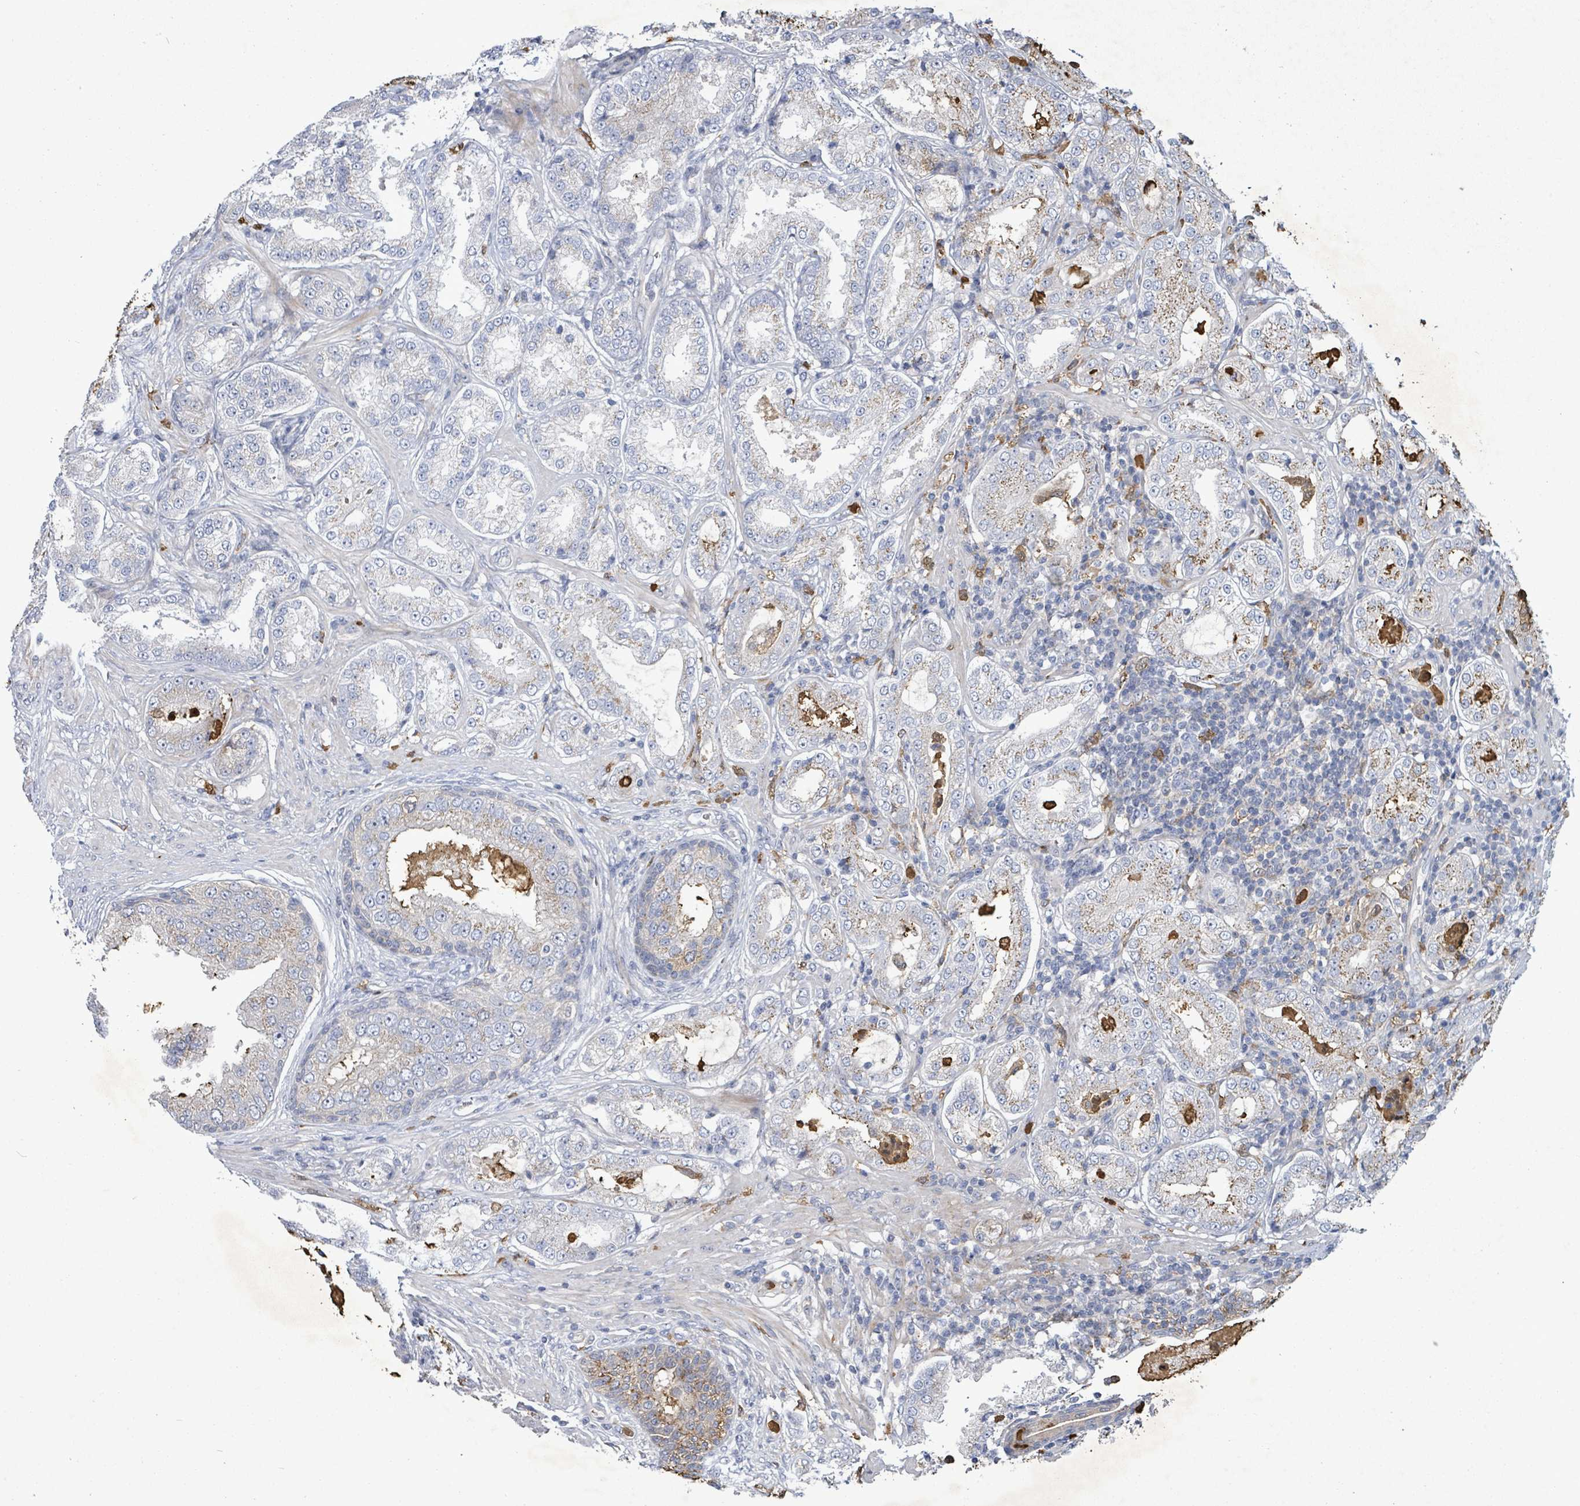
{"staining": {"intensity": "negative", "quantity": "none", "location": "none"}, "tissue": "prostate cancer", "cell_type": "Tumor cells", "image_type": "cancer", "snomed": [{"axis": "morphology", "description": "Adenocarcinoma, Low grade"}, {"axis": "topography", "description": "Prostate"}], "caption": "An image of human prostate cancer is negative for staining in tumor cells. The staining is performed using DAB (3,3'-diaminobenzidine) brown chromogen with nuclei counter-stained in using hematoxylin.", "gene": "FAM210A", "patient": {"sex": "male", "age": 59}}